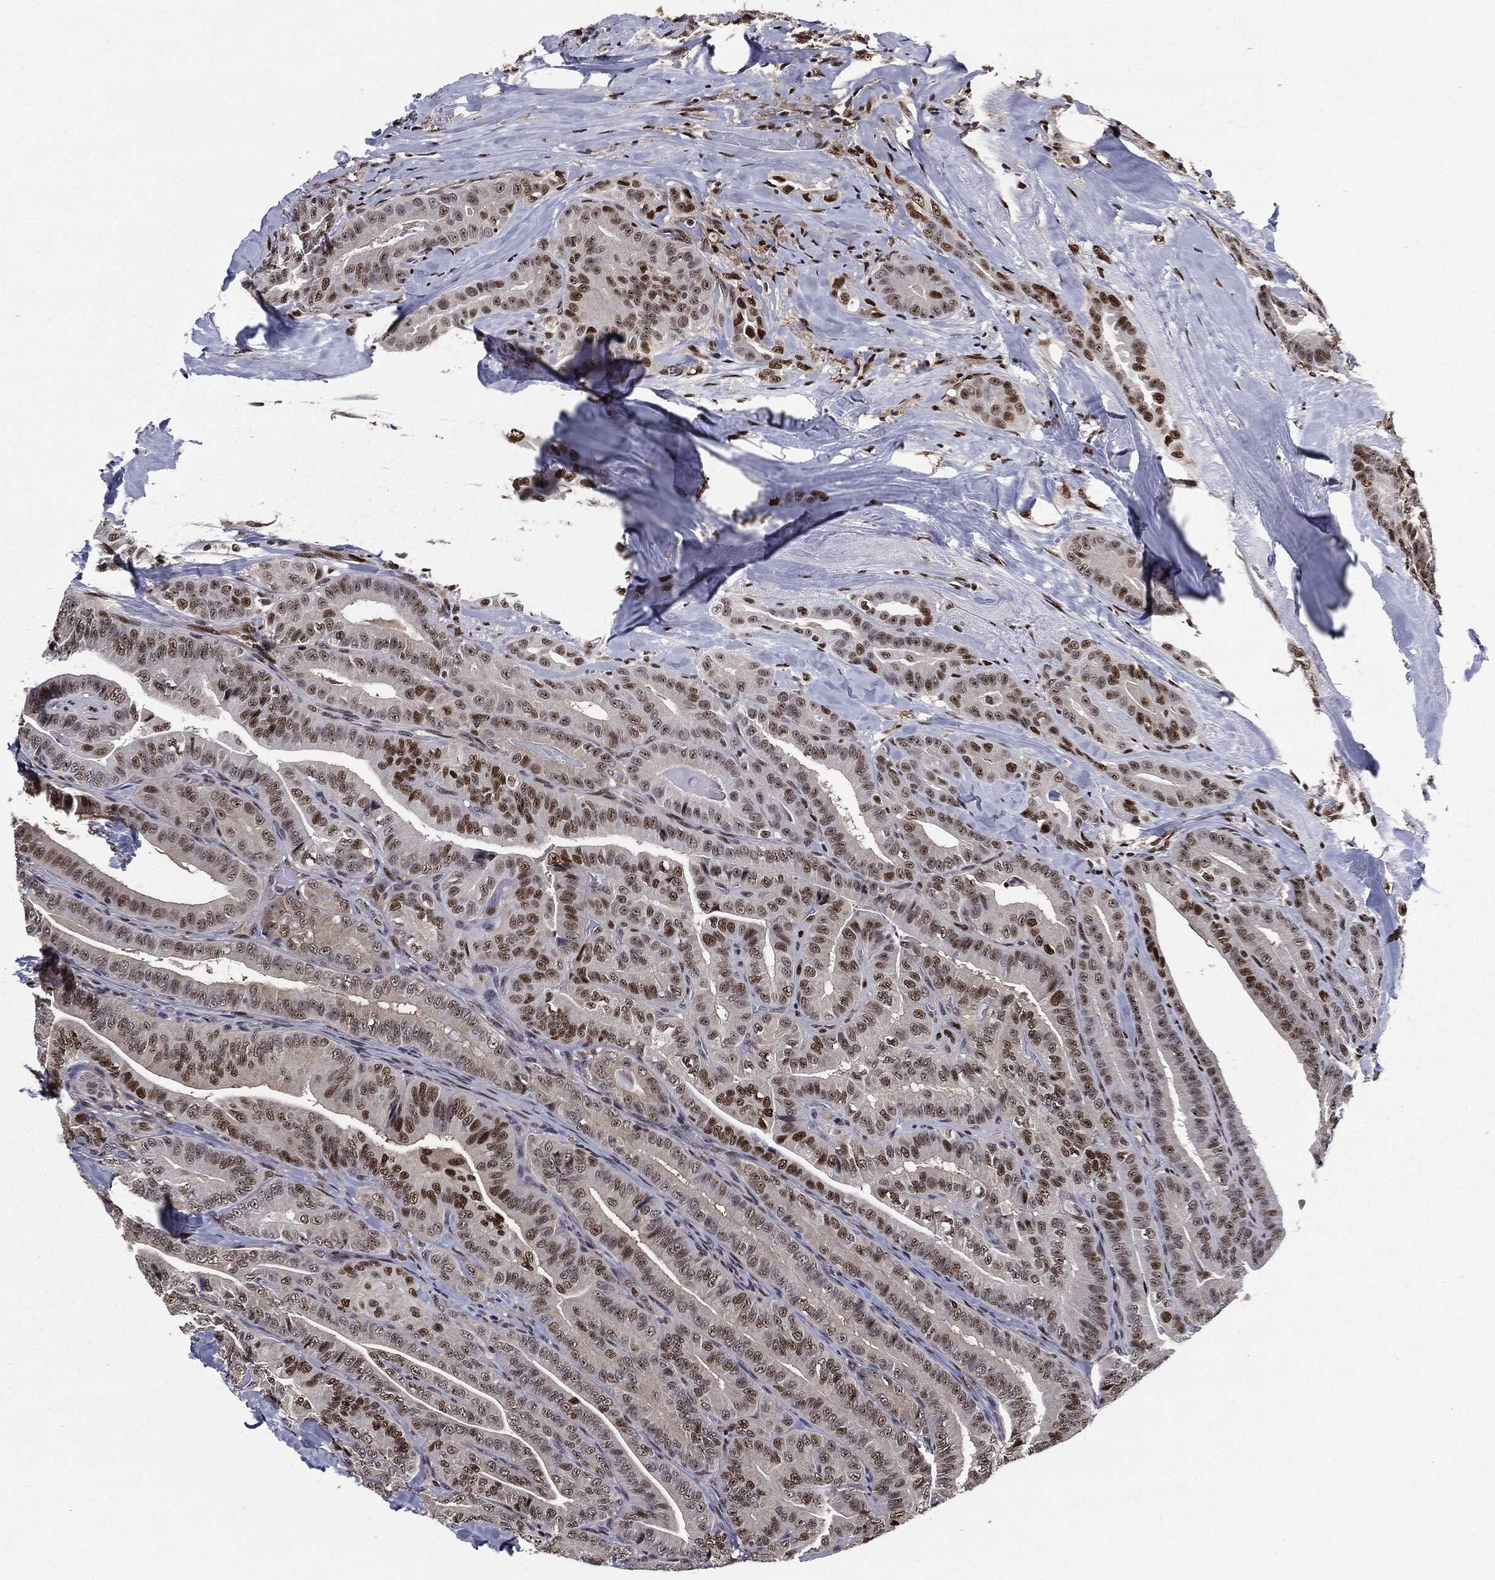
{"staining": {"intensity": "strong", "quantity": "<25%", "location": "nuclear"}, "tissue": "thyroid cancer", "cell_type": "Tumor cells", "image_type": "cancer", "snomed": [{"axis": "morphology", "description": "Papillary adenocarcinoma, NOS"}, {"axis": "topography", "description": "Thyroid gland"}], "caption": "Immunohistochemistry micrograph of thyroid cancer stained for a protein (brown), which demonstrates medium levels of strong nuclear expression in about <25% of tumor cells.", "gene": "JUN", "patient": {"sex": "male", "age": 61}}